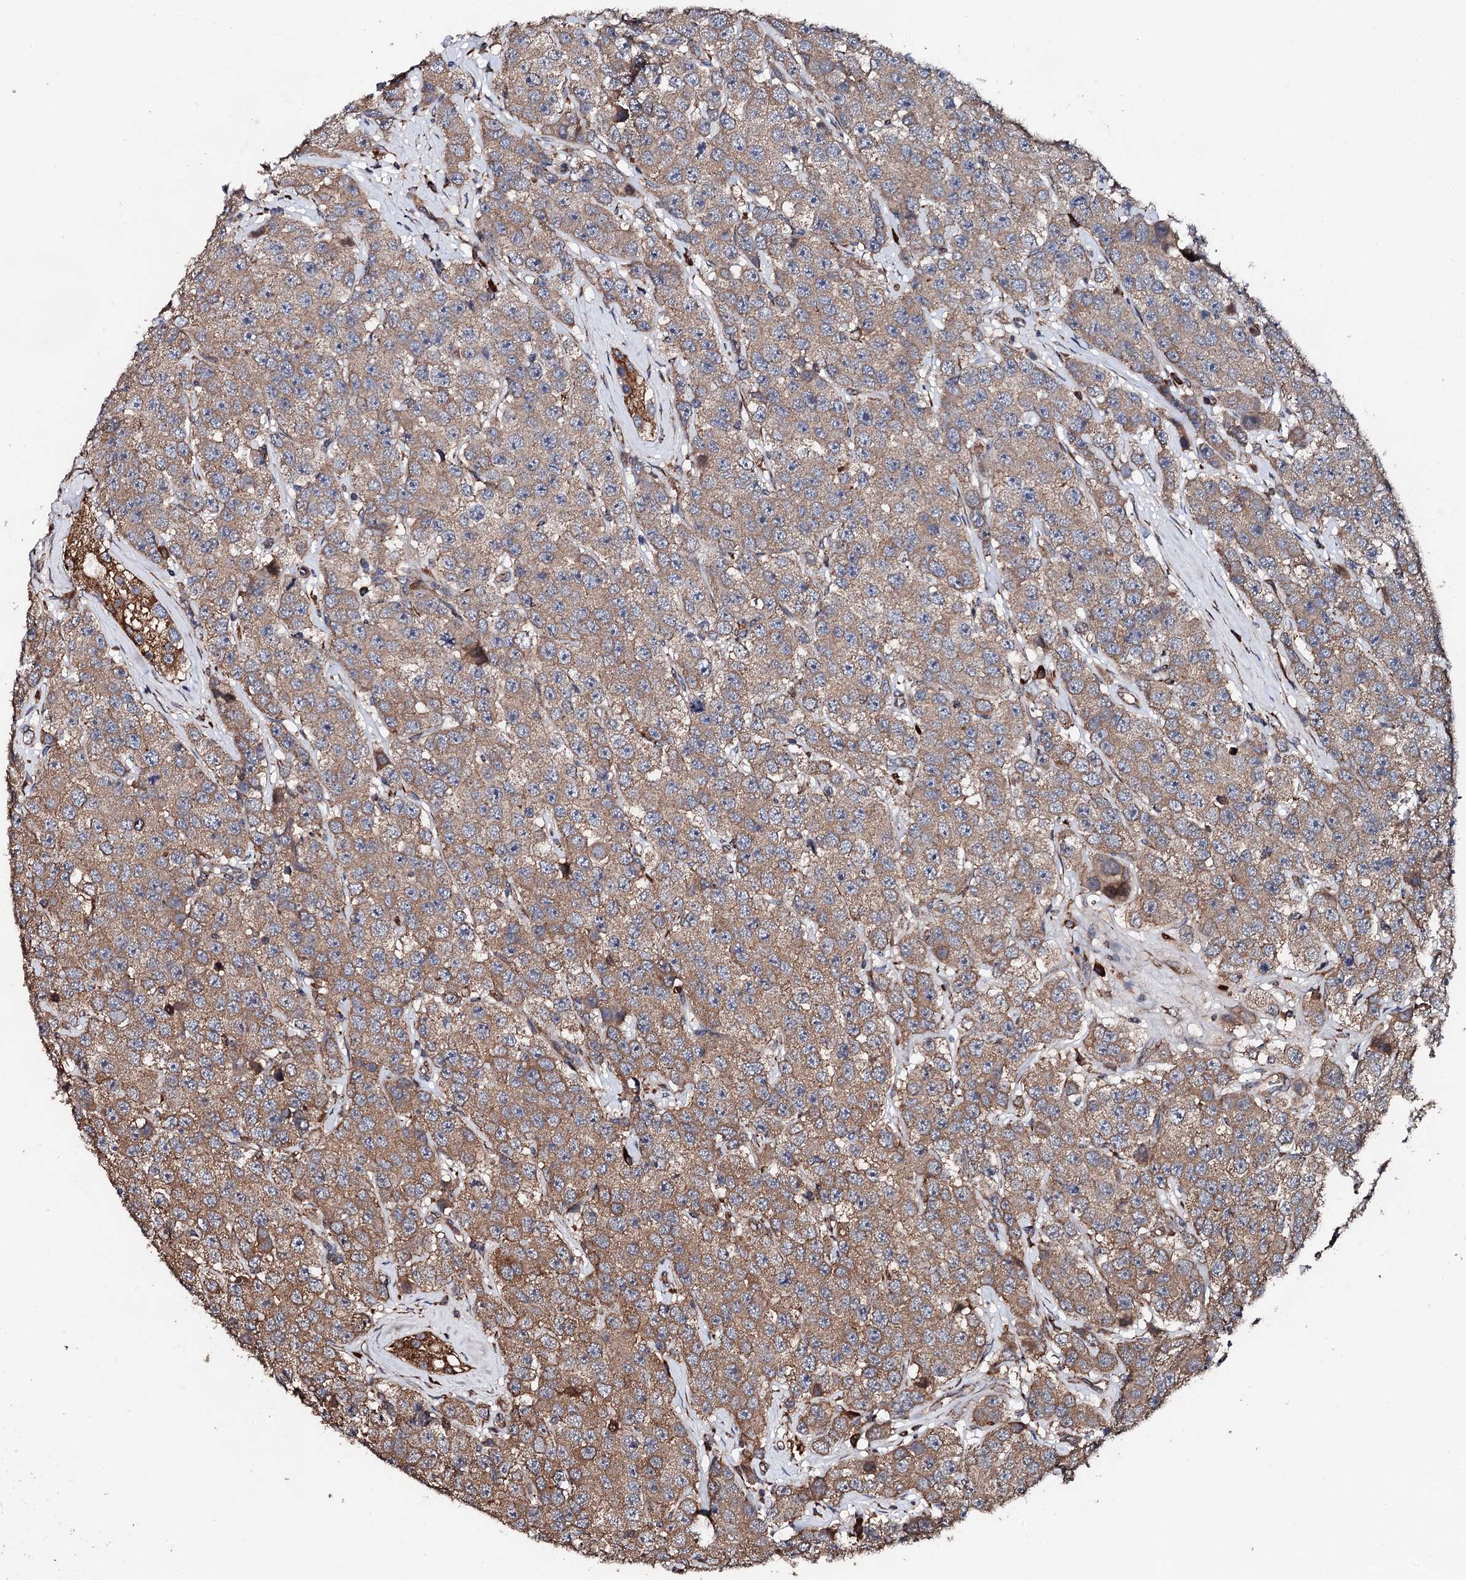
{"staining": {"intensity": "moderate", "quantity": ">75%", "location": "cytoplasmic/membranous"}, "tissue": "testis cancer", "cell_type": "Tumor cells", "image_type": "cancer", "snomed": [{"axis": "morphology", "description": "Seminoma, NOS"}, {"axis": "topography", "description": "Testis"}], "caption": "Immunohistochemistry histopathology image of neoplastic tissue: human testis seminoma stained using immunohistochemistry displays medium levels of moderate protein expression localized specifically in the cytoplasmic/membranous of tumor cells, appearing as a cytoplasmic/membranous brown color.", "gene": "CKAP5", "patient": {"sex": "male", "age": 28}}